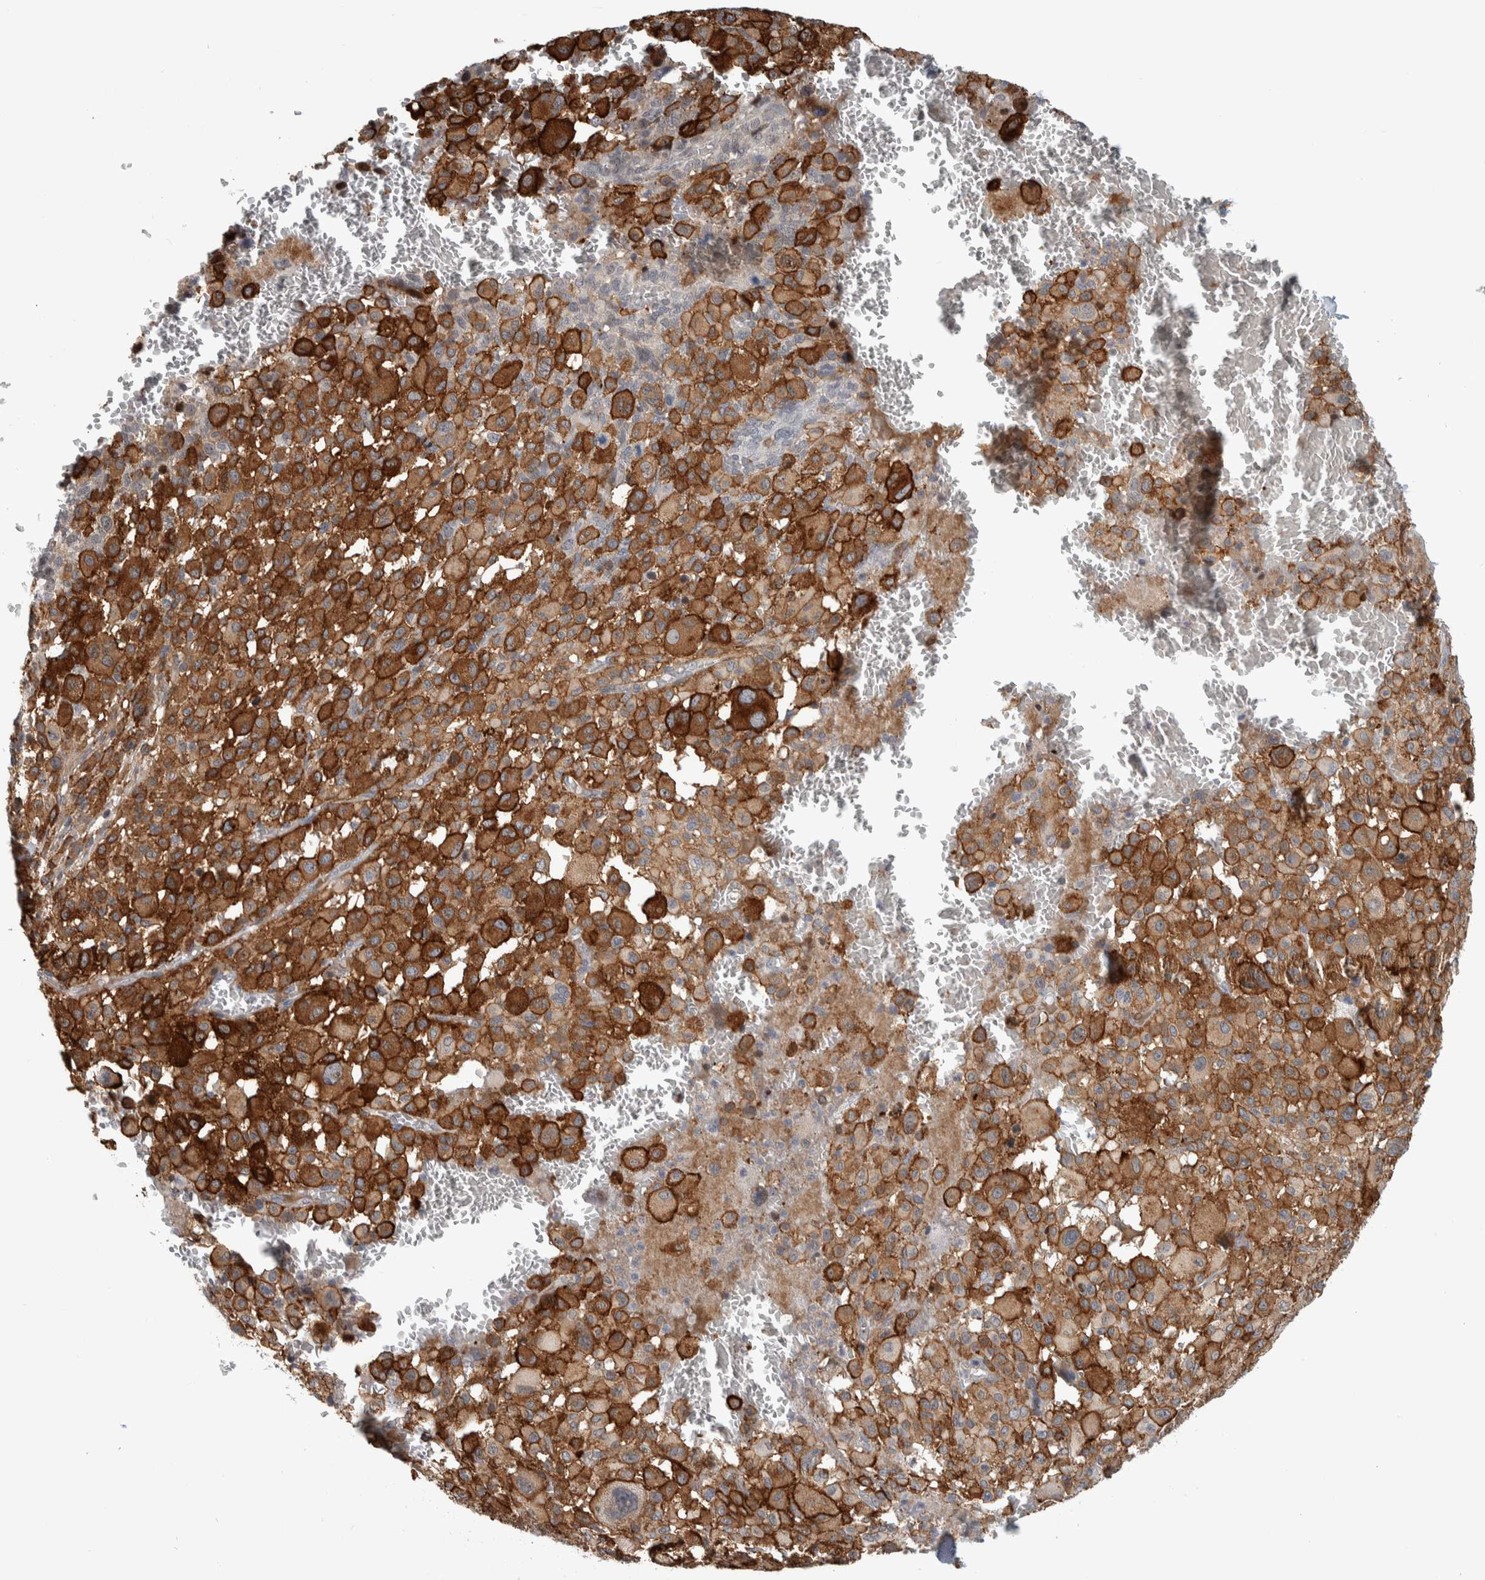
{"staining": {"intensity": "strong", "quantity": ">75%", "location": "cytoplasmic/membranous"}, "tissue": "melanoma", "cell_type": "Tumor cells", "image_type": "cancer", "snomed": [{"axis": "morphology", "description": "Malignant melanoma, Metastatic site"}, {"axis": "topography", "description": "Skin"}], "caption": "This is a micrograph of IHC staining of malignant melanoma (metastatic site), which shows strong expression in the cytoplasmic/membranous of tumor cells.", "gene": "MSL1", "patient": {"sex": "female", "age": 74}}